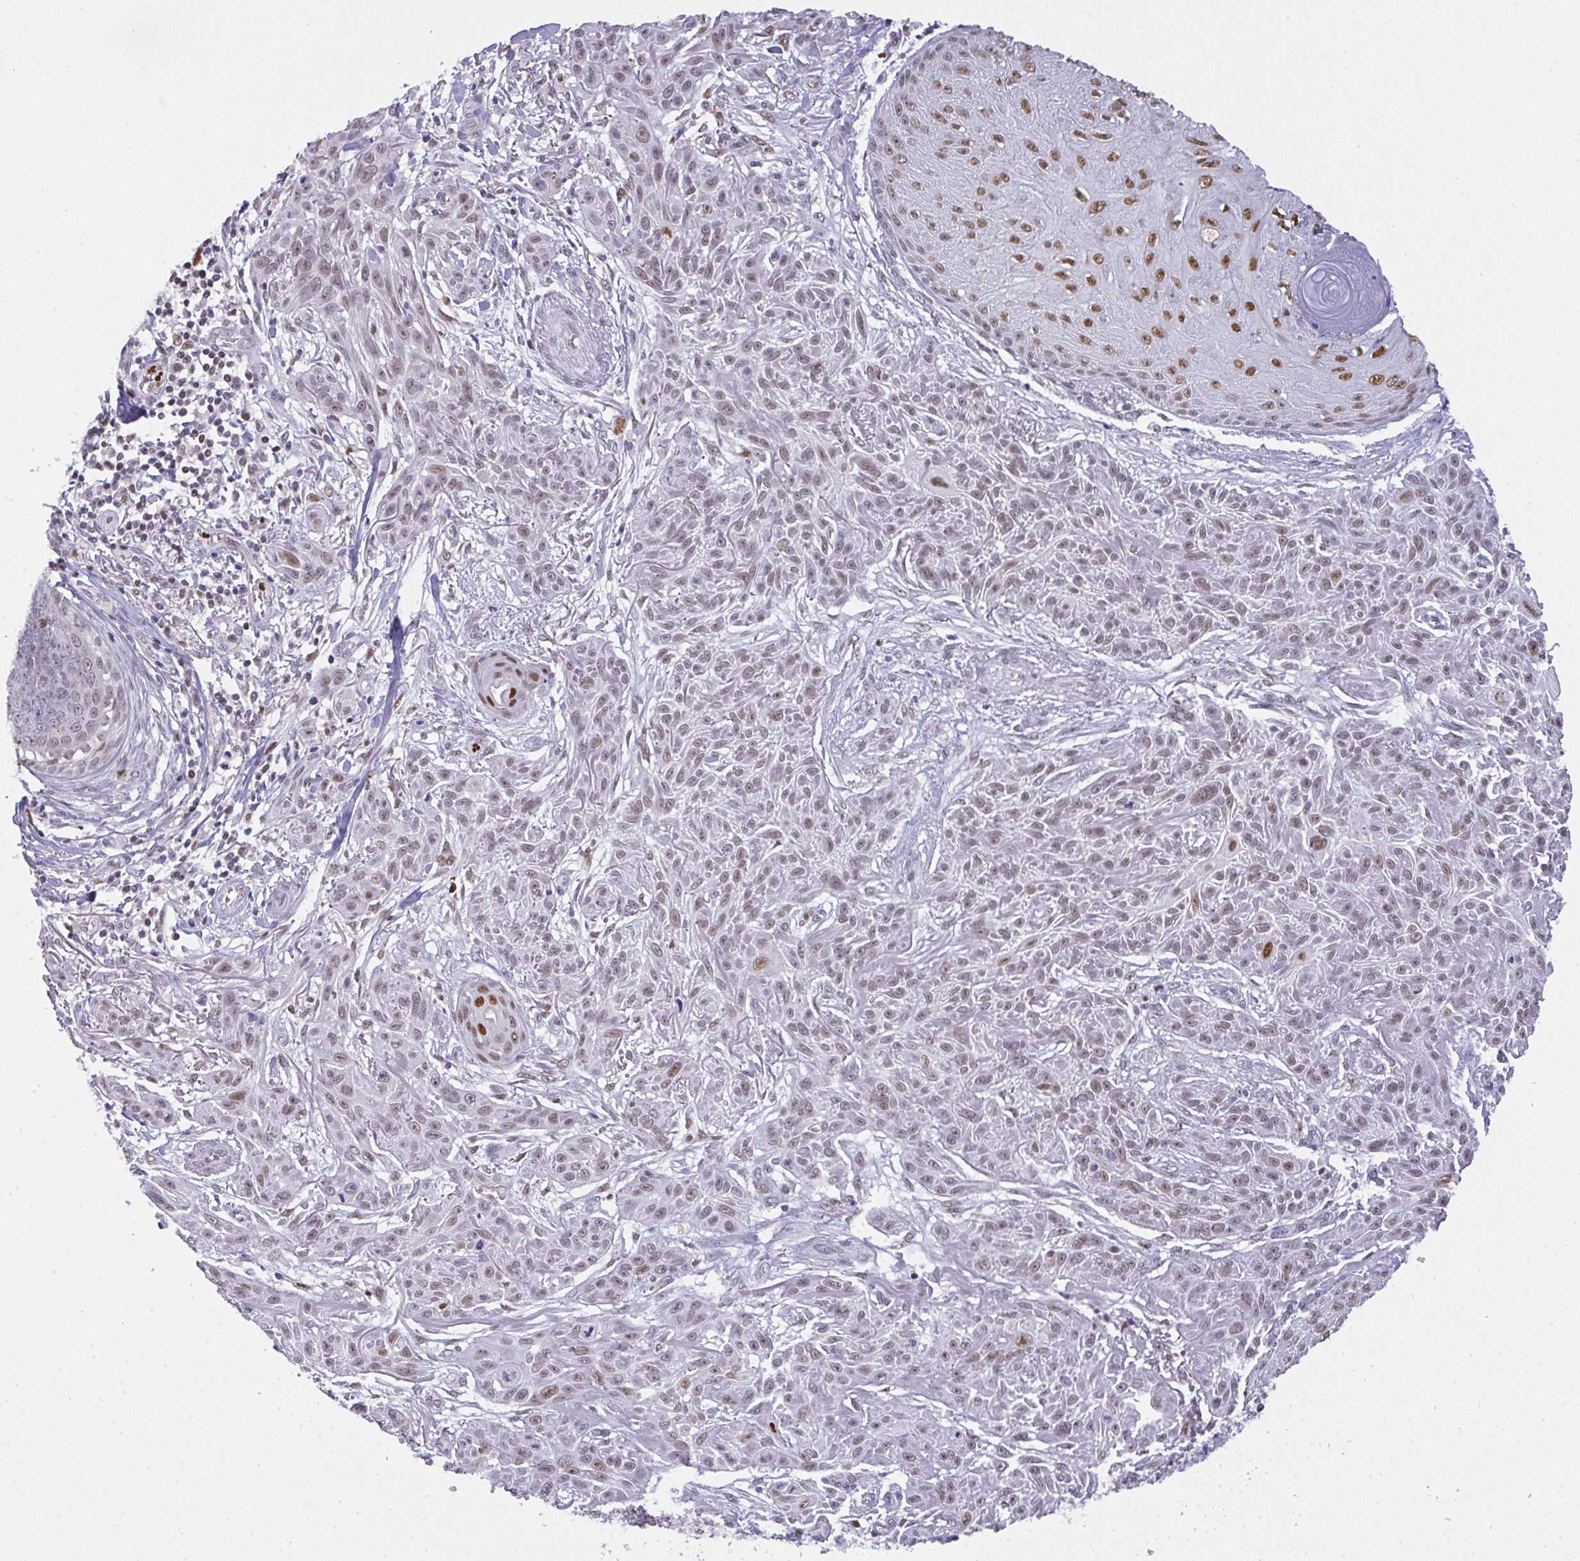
{"staining": {"intensity": "moderate", "quantity": "<25%", "location": "nuclear"}, "tissue": "skin cancer", "cell_type": "Tumor cells", "image_type": "cancer", "snomed": [{"axis": "morphology", "description": "Squamous cell carcinoma, NOS"}, {"axis": "topography", "description": "Skin"}], "caption": "IHC of human skin cancer (squamous cell carcinoma) exhibits low levels of moderate nuclear staining in approximately <25% of tumor cells. The protein is shown in brown color, while the nuclei are stained blue.", "gene": "BBX", "patient": {"sex": "male", "age": 86}}